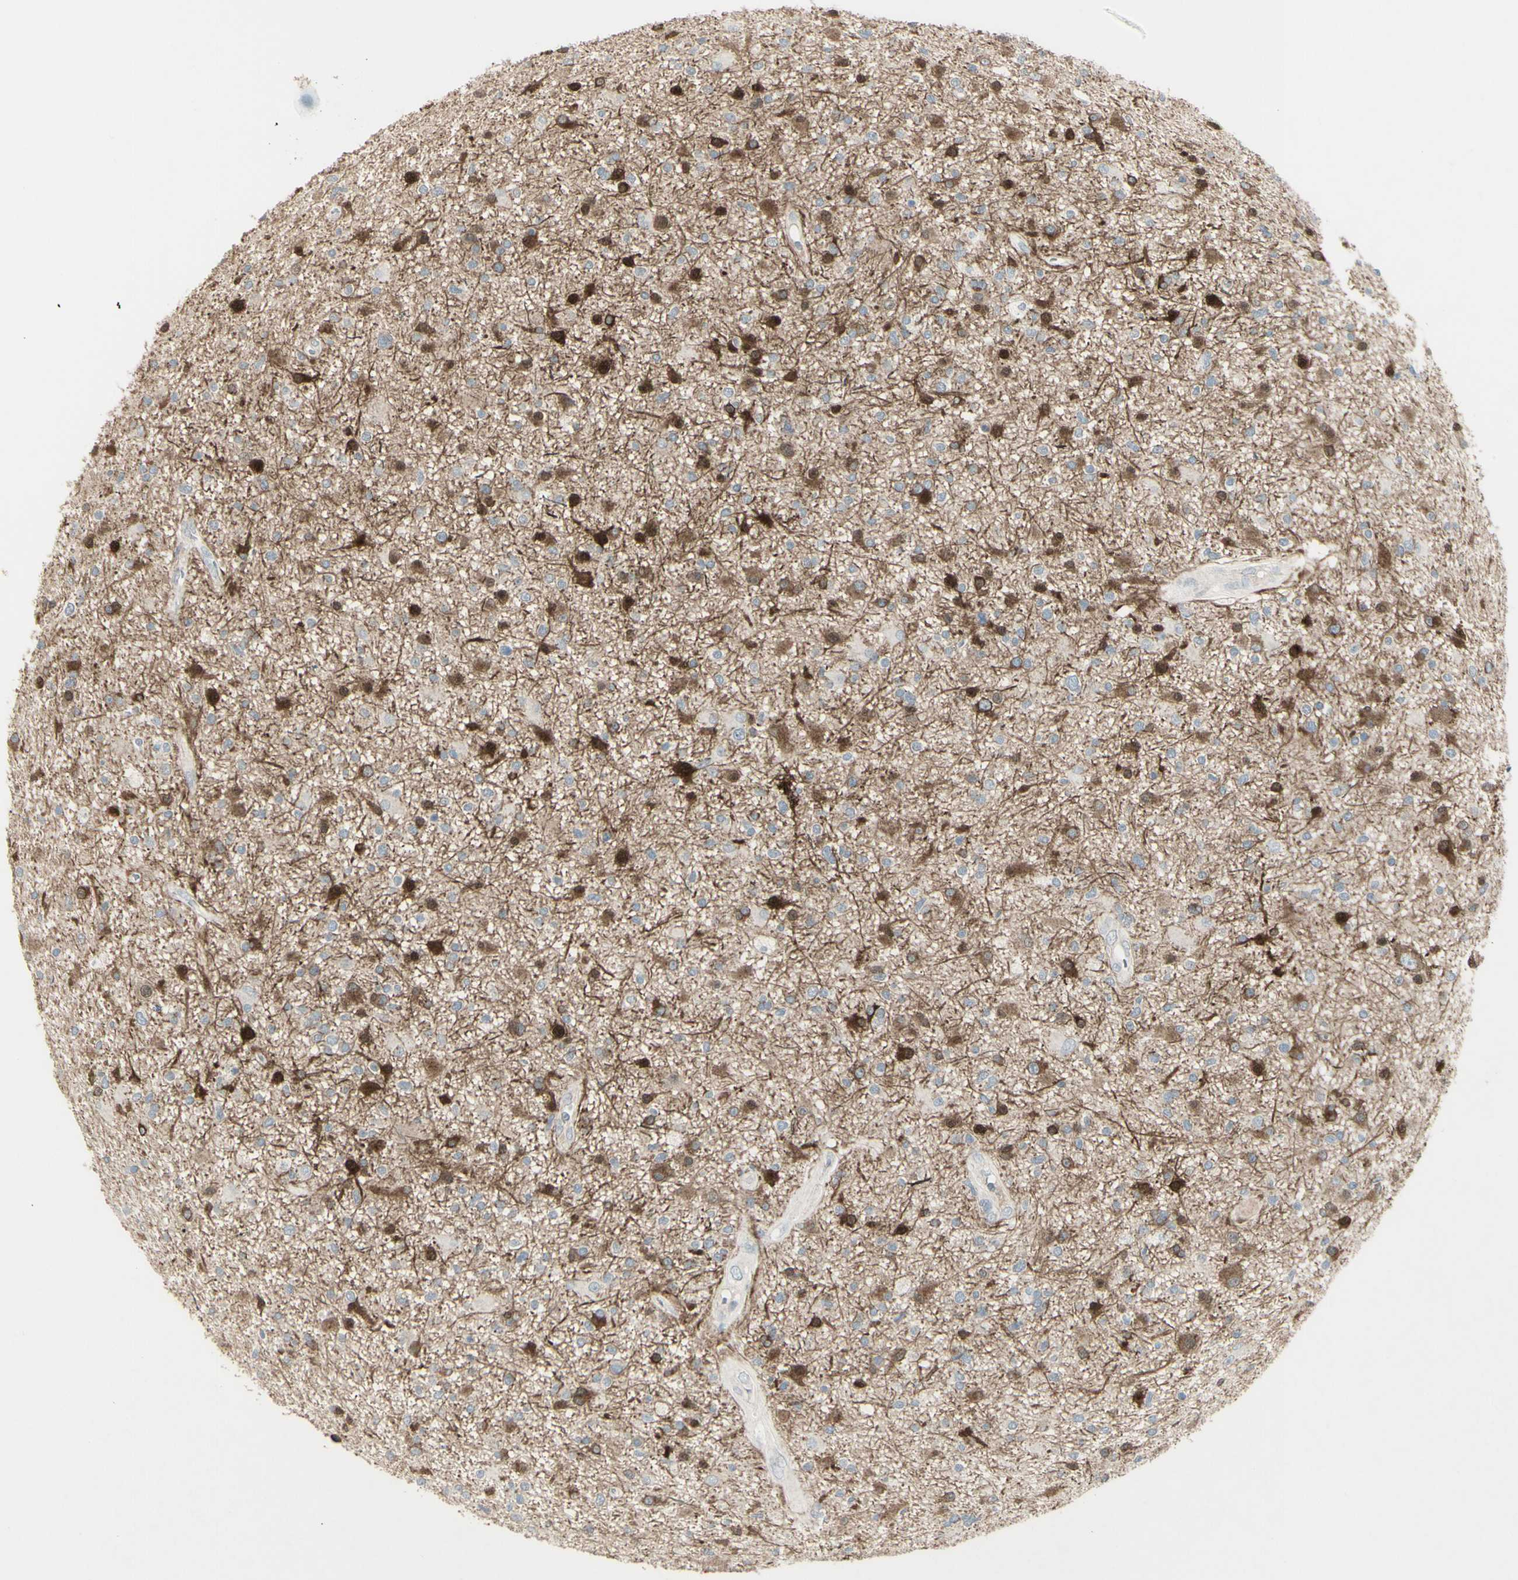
{"staining": {"intensity": "moderate", "quantity": "<25%", "location": "cytoplasmic/membranous"}, "tissue": "glioma", "cell_type": "Tumor cells", "image_type": "cancer", "snomed": [{"axis": "morphology", "description": "Glioma, malignant, High grade"}, {"axis": "topography", "description": "Brain"}], "caption": "This micrograph reveals IHC staining of malignant glioma (high-grade), with low moderate cytoplasmic/membranous positivity in about <25% of tumor cells.", "gene": "SH3GL2", "patient": {"sex": "male", "age": 33}}